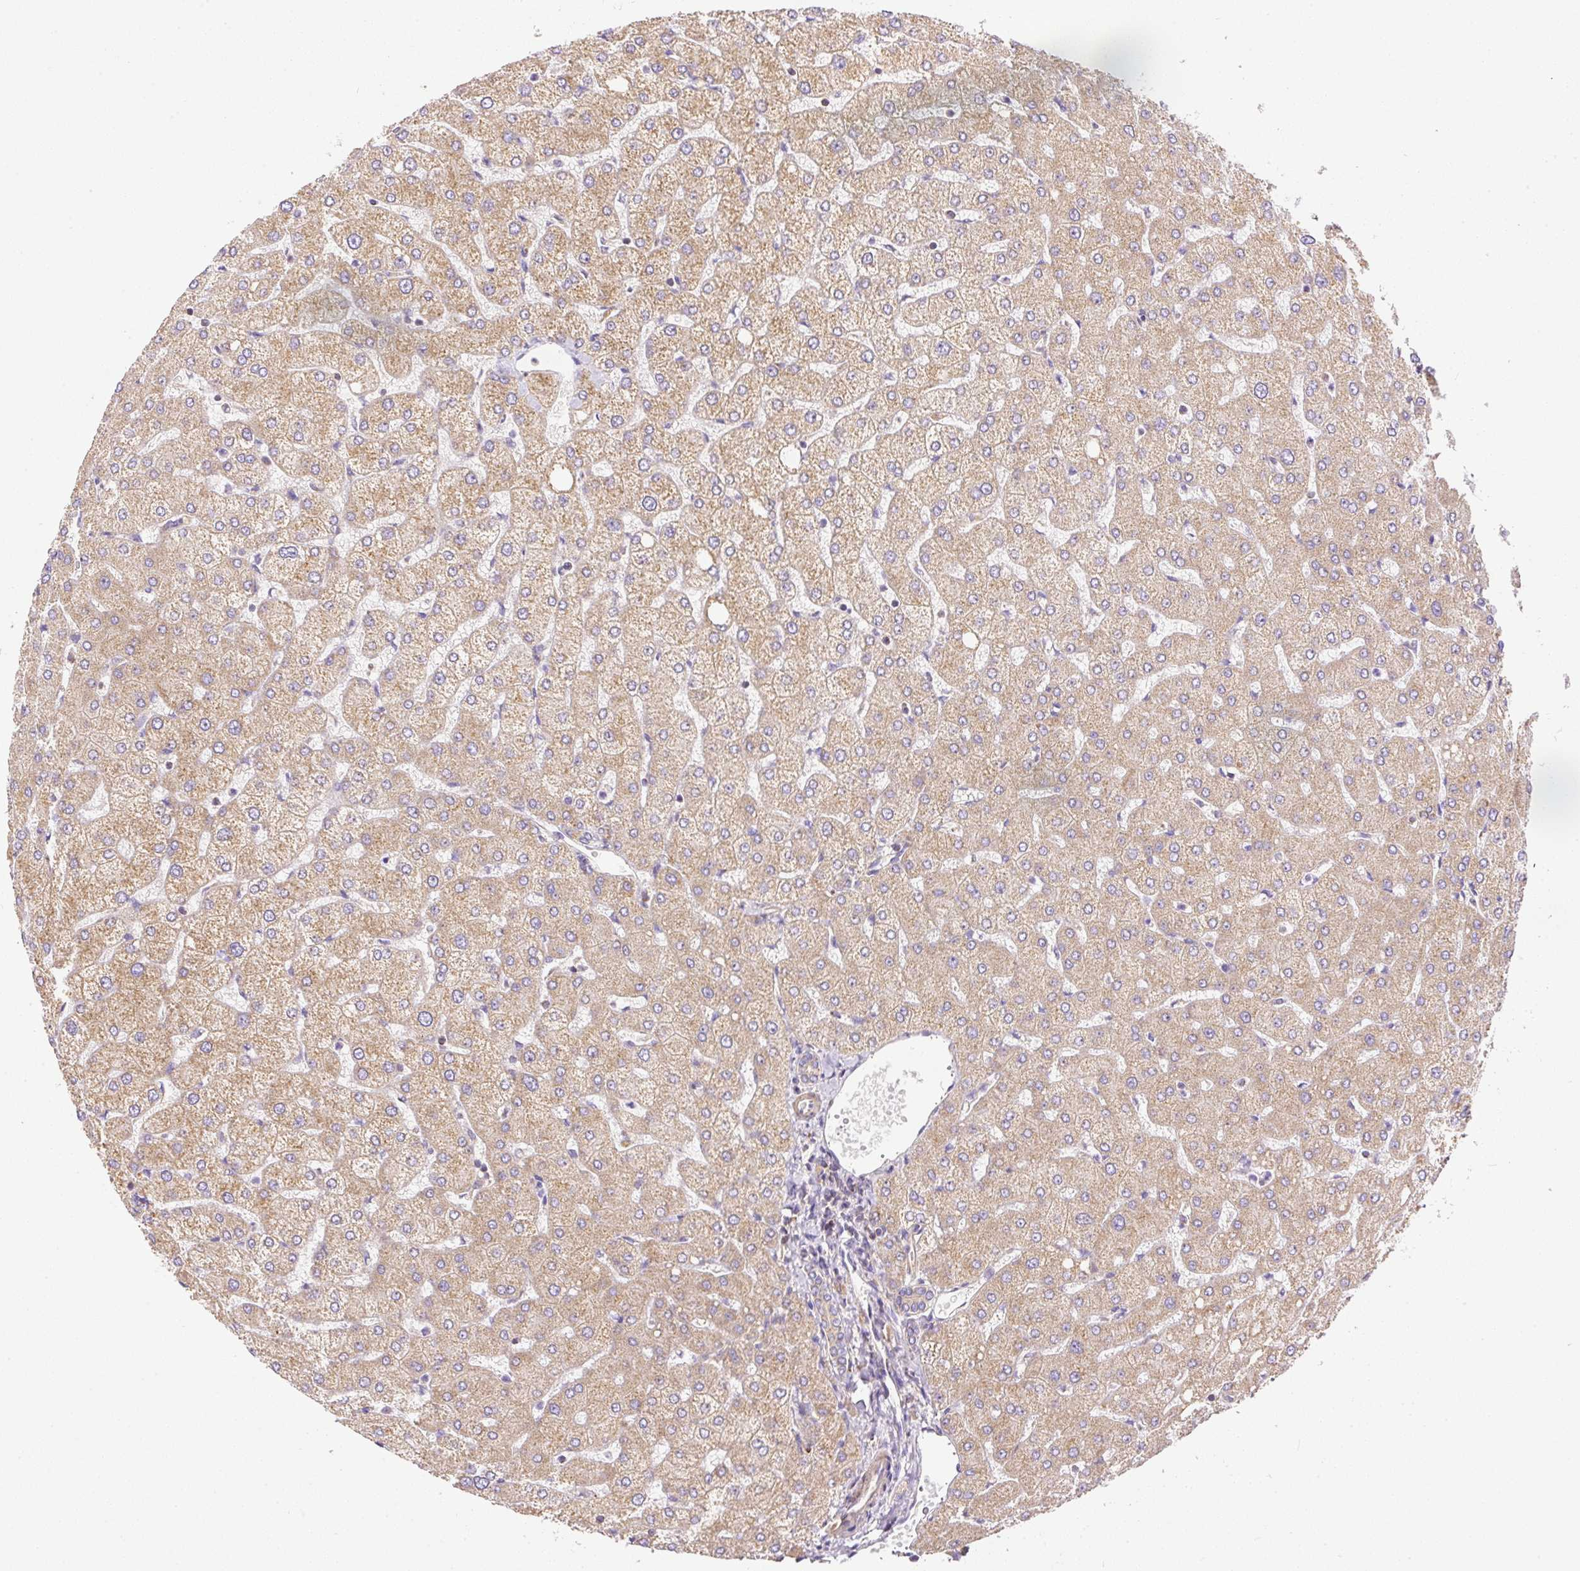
{"staining": {"intensity": "weak", "quantity": ">75%", "location": "cytoplasmic/membranous"}, "tissue": "liver", "cell_type": "Cholangiocytes", "image_type": "normal", "snomed": [{"axis": "morphology", "description": "Normal tissue, NOS"}, {"axis": "topography", "description": "Liver"}], "caption": "Protein expression by IHC exhibits weak cytoplasmic/membranous staining in about >75% of cholangiocytes in unremarkable liver.", "gene": "NDUFAF2", "patient": {"sex": "female", "age": 54}}